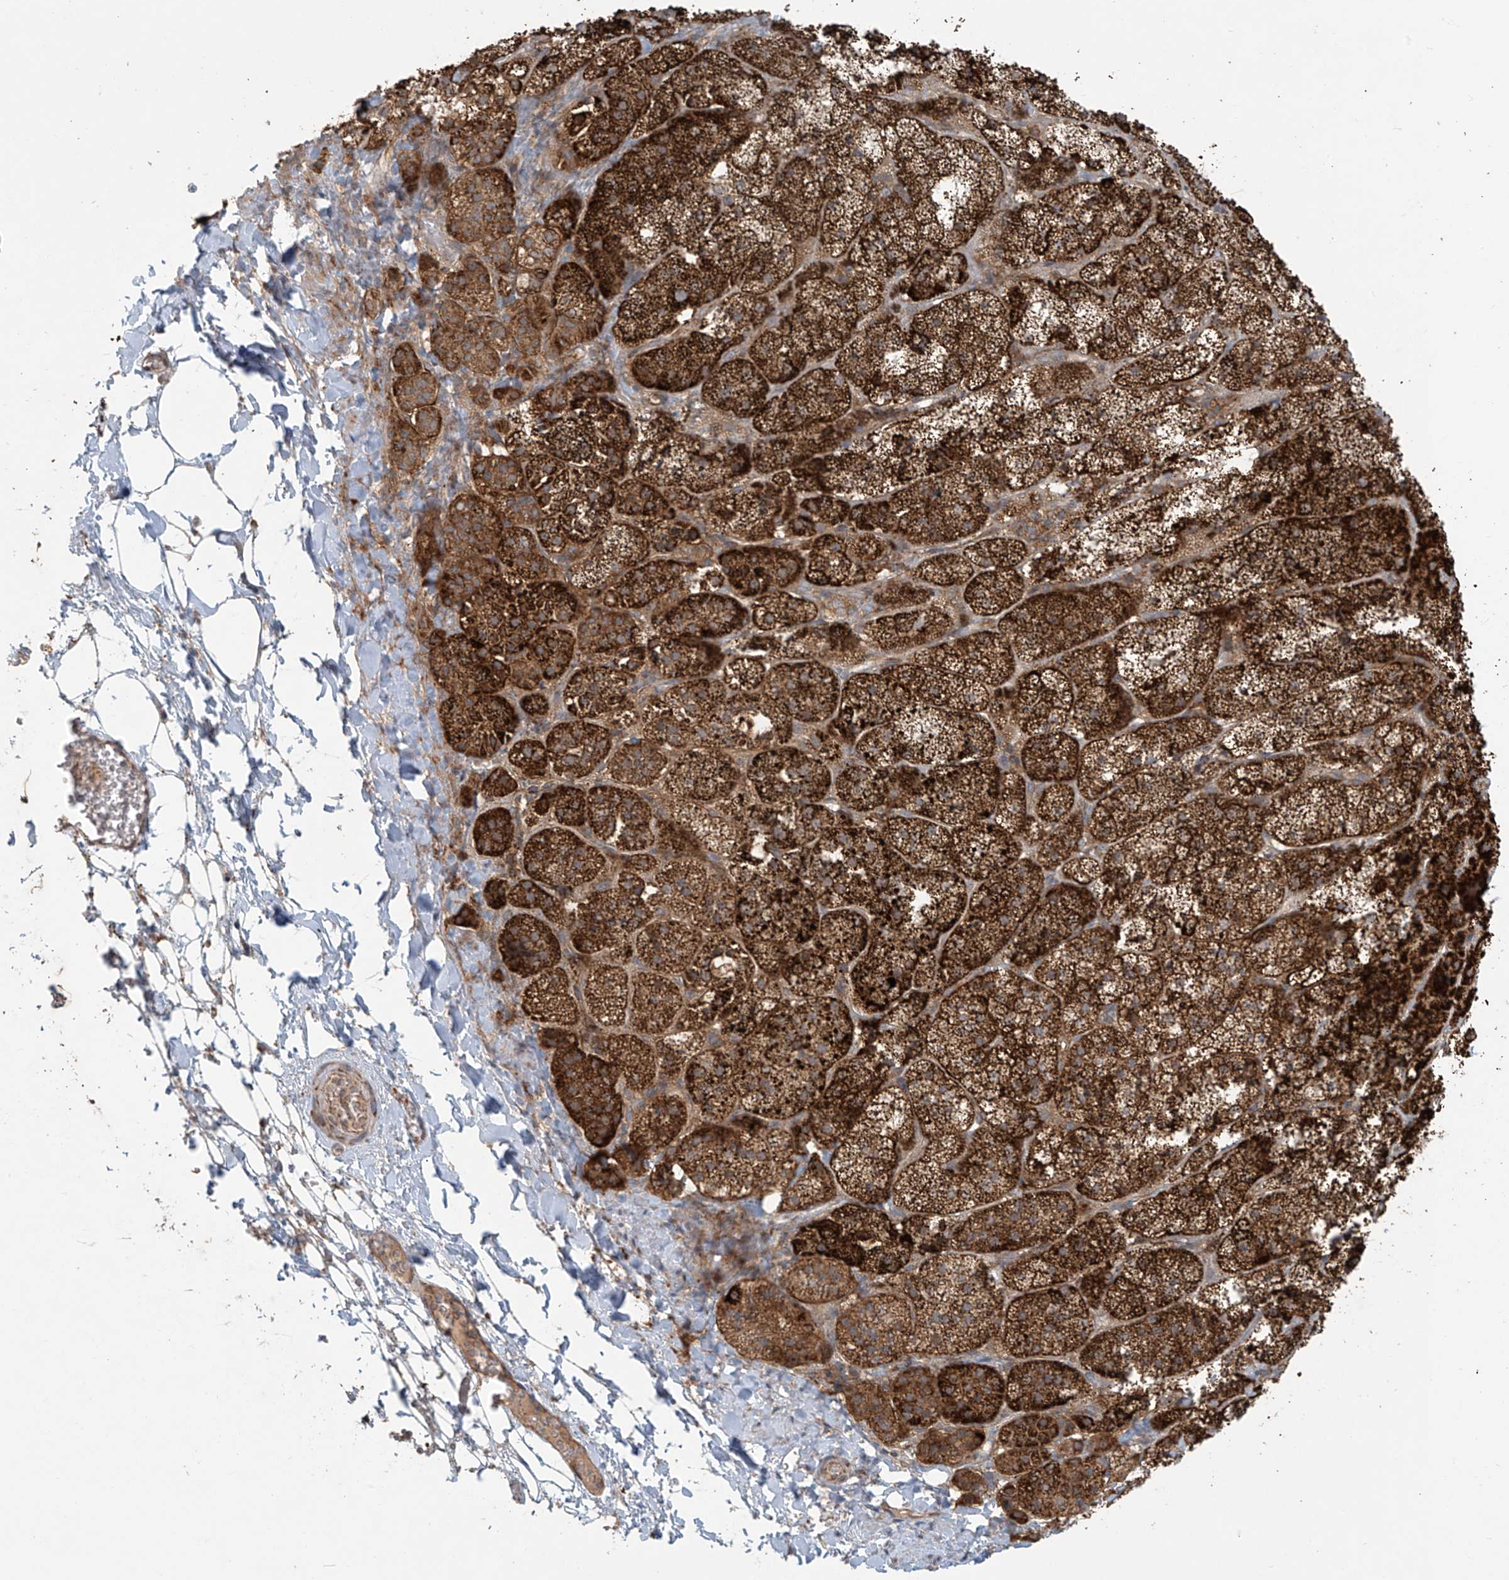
{"staining": {"intensity": "strong", "quantity": ">75%", "location": "cytoplasmic/membranous"}, "tissue": "adrenal gland", "cell_type": "Glandular cells", "image_type": "normal", "snomed": [{"axis": "morphology", "description": "Normal tissue, NOS"}, {"axis": "topography", "description": "Adrenal gland"}], "caption": "This micrograph shows unremarkable adrenal gland stained with IHC to label a protein in brown. The cytoplasmic/membranous of glandular cells show strong positivity for the protein. Nuclei are counter-stained blue.", "gene": "KATNIP", "patient": {"sex": "female", "age": 44}}